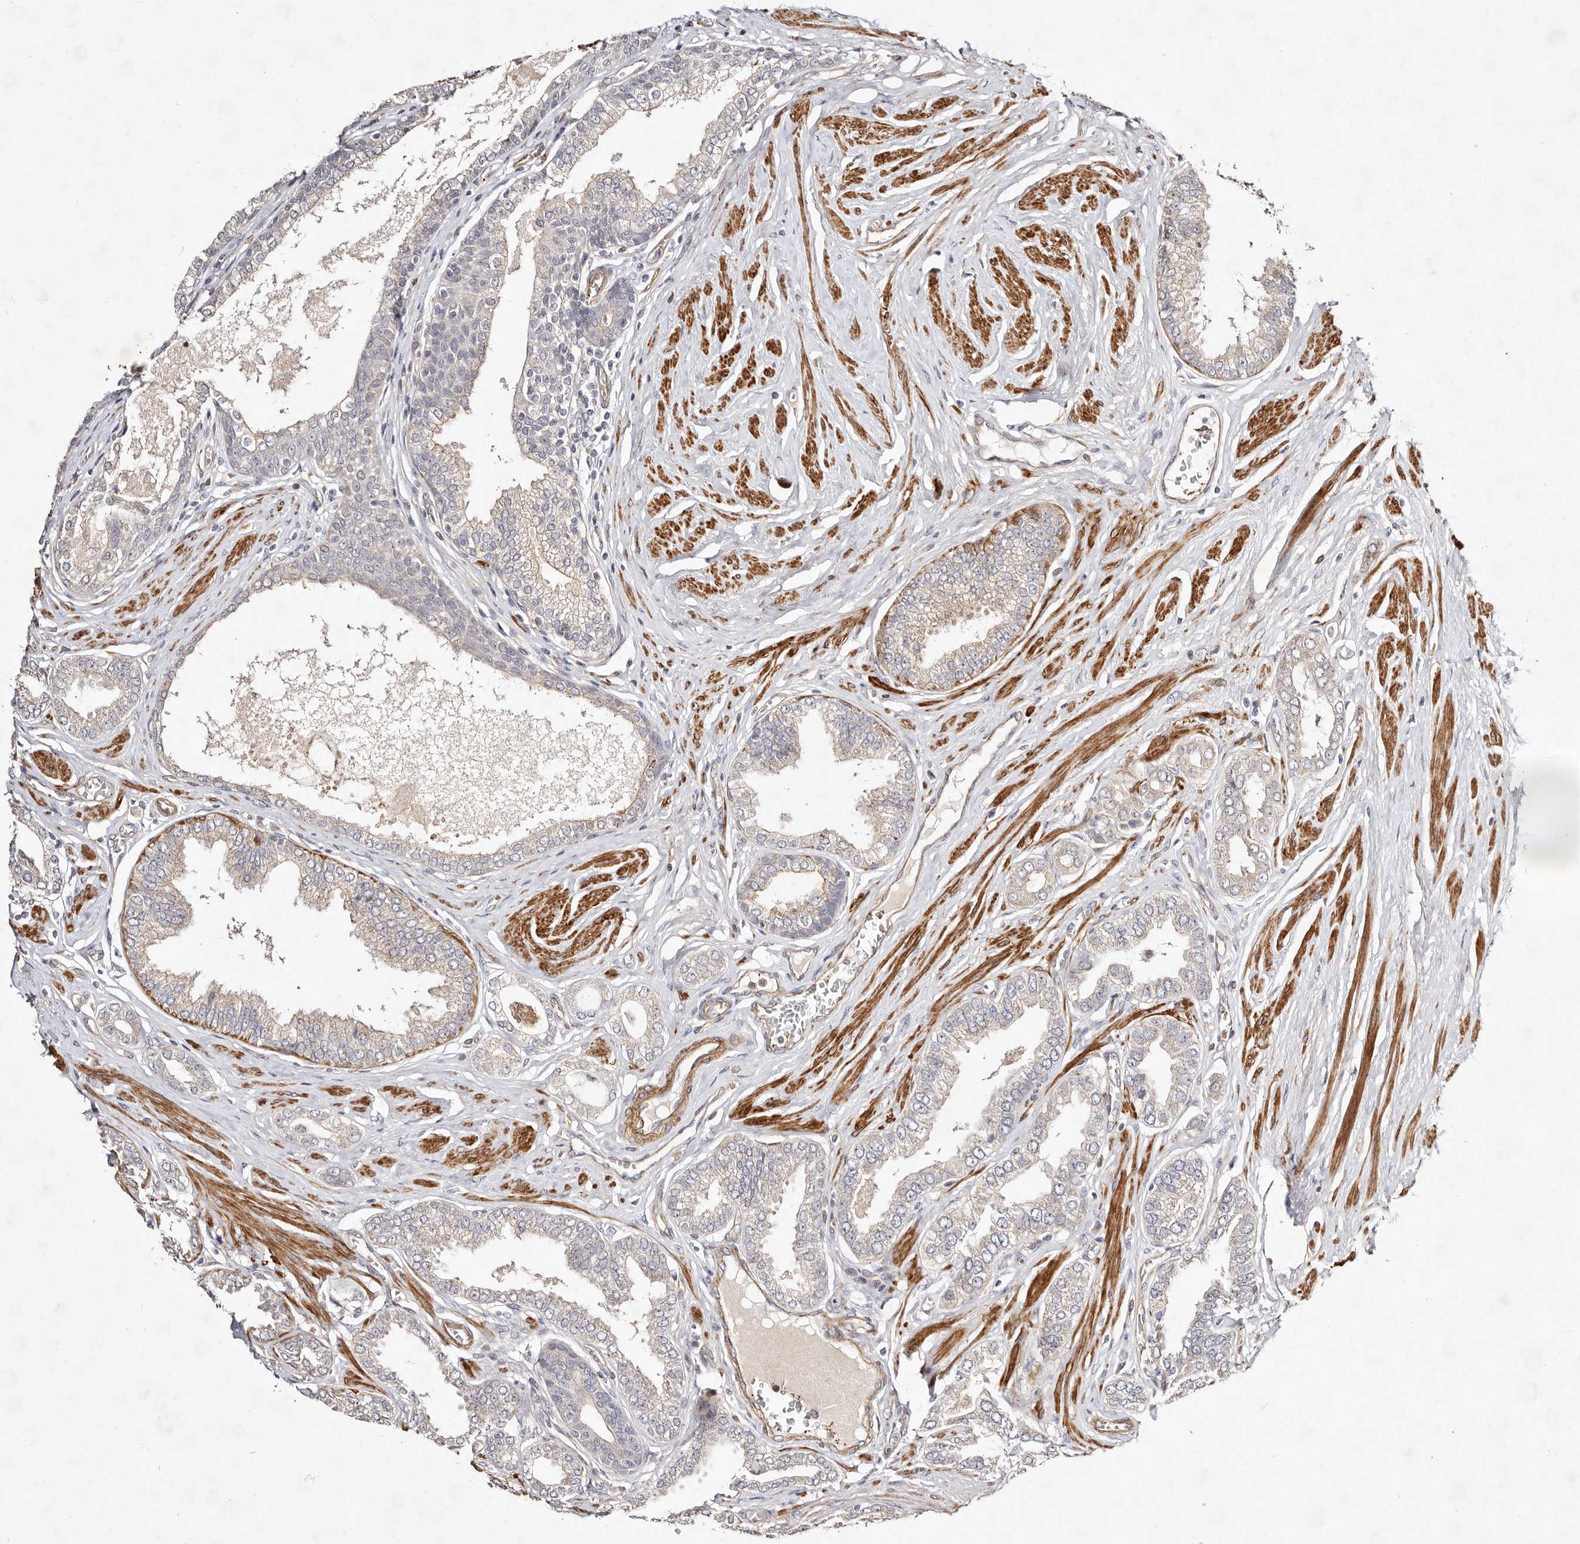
{"staining": {"intensity": "negative", "quantity": "none", "location": "none"}, "tissue": "prostate cancer", "cell_type": "Tumor cells", "image_type": "cancer", "snomed": [{"axis": "morphology", "description": "Adenocarcinoma, Low grade"}, {"axis": "topography", "description": "Prostate"}], "caption": "This is an immunohistochemistry histopathology image of human adenocarcinoma (low-grade) (prostate). There is no positivity in tumor cells.", "gene": "MTMR11", "patient": {"sex": "male", "age": 63}}